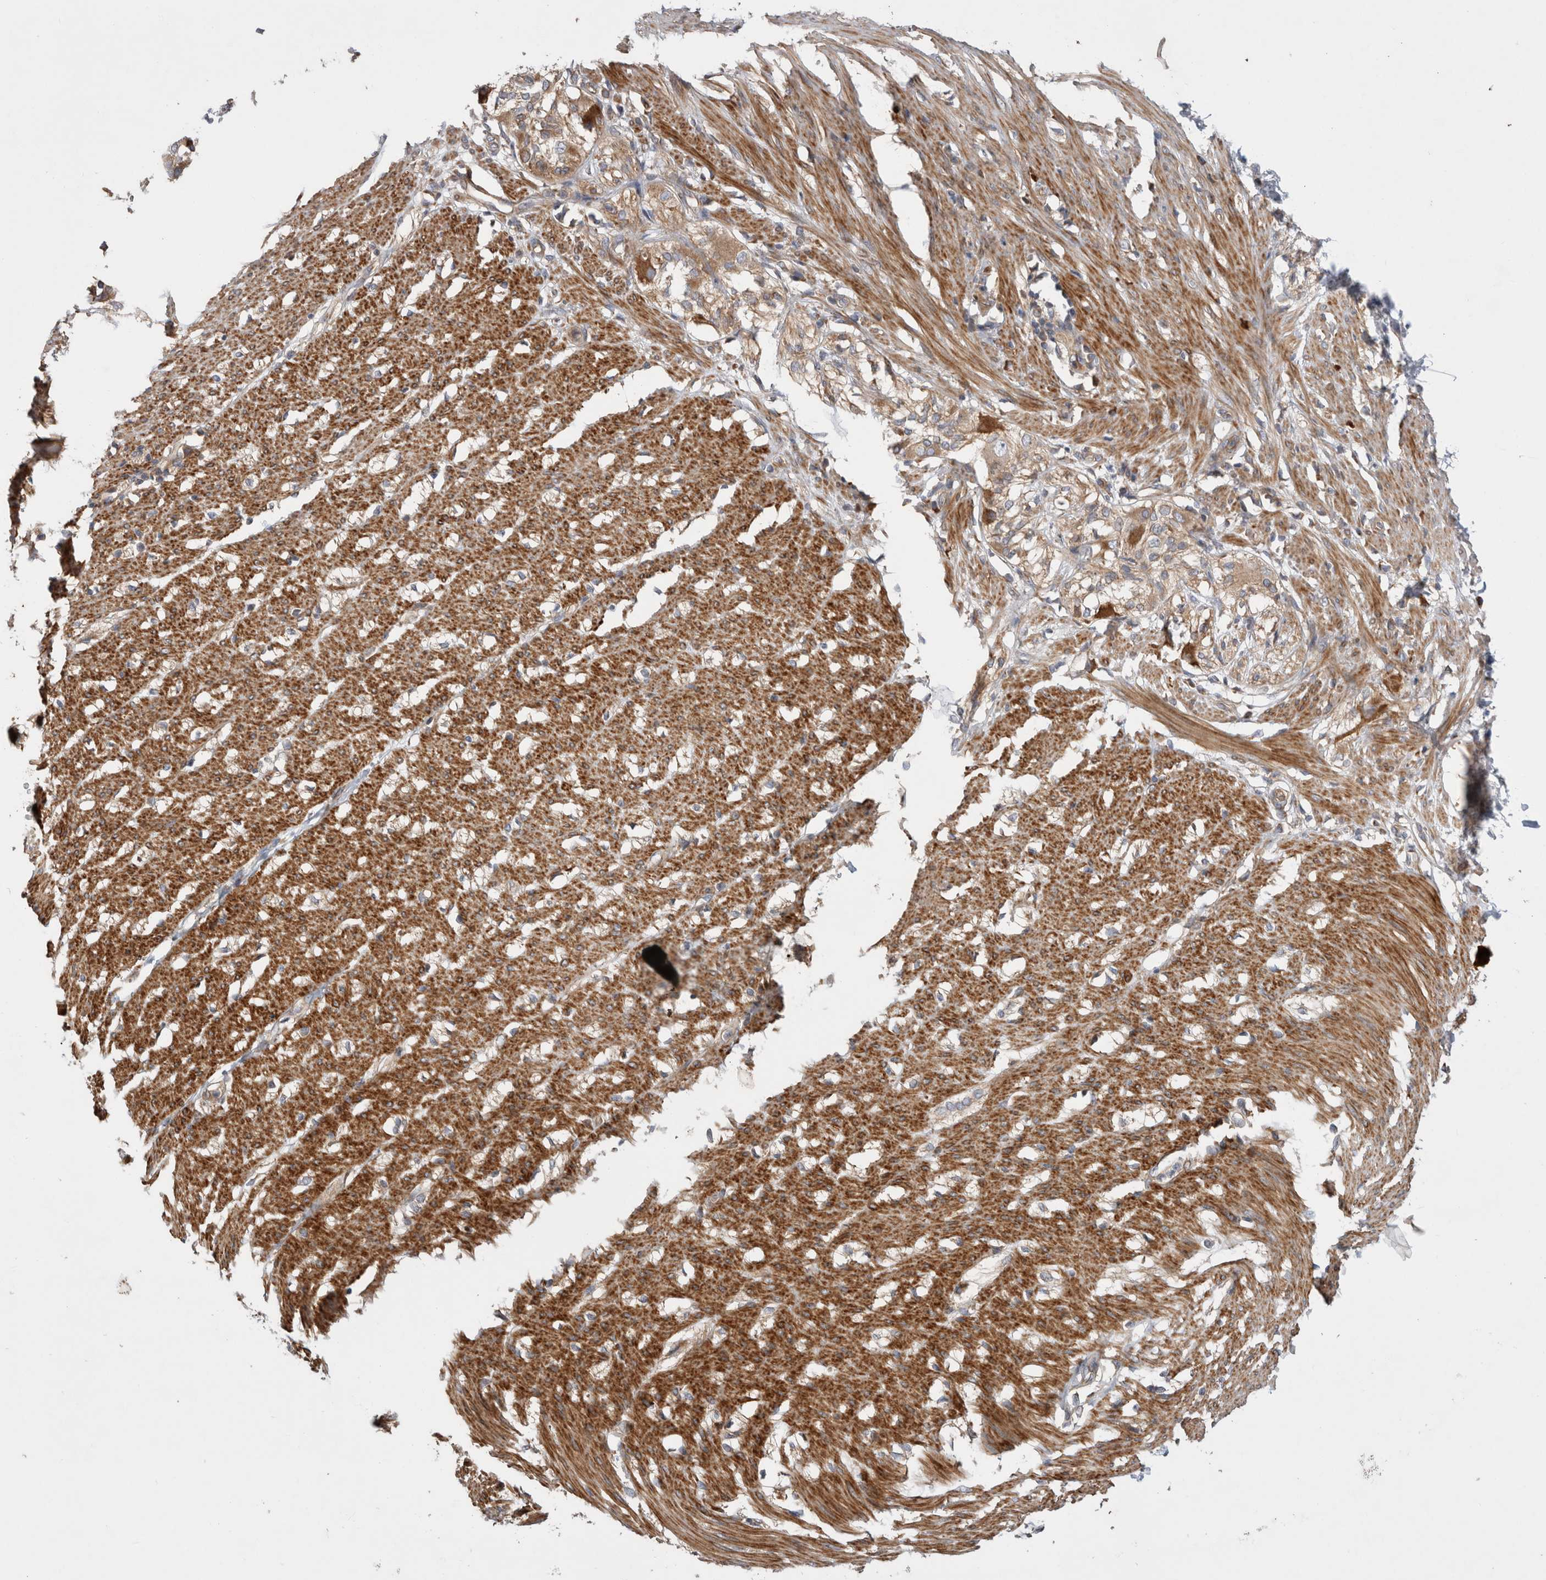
{"staining": {"intensity": "strong", "quantity": ">75%", "location": "cytoplasmic/membranous"}, "tissue": "smooth muscle", "cell_type": "Smooth muscle cells", "image_type": "normal", "snomed": [{"axis": "morphology", "description": "Normal tissue, NOS"}, {"axis": "morphology", "description": "Adenocarcinoma, NOS"}, {"axis": "topography", "description": "Colon"}, {"axis": "topography", "description": "Peripheral nerve tissue"}], "caption": "Immunohistochemistry photomicrograph of unremarkable human smooth muscle stained for a protein (brown), which exhibits high levels of strong cytoplasmic/membranous staining in about >75% of smooth muscle cells.", "gene": "PDCD10", "patient": {"sex": "male", "age": 14}}